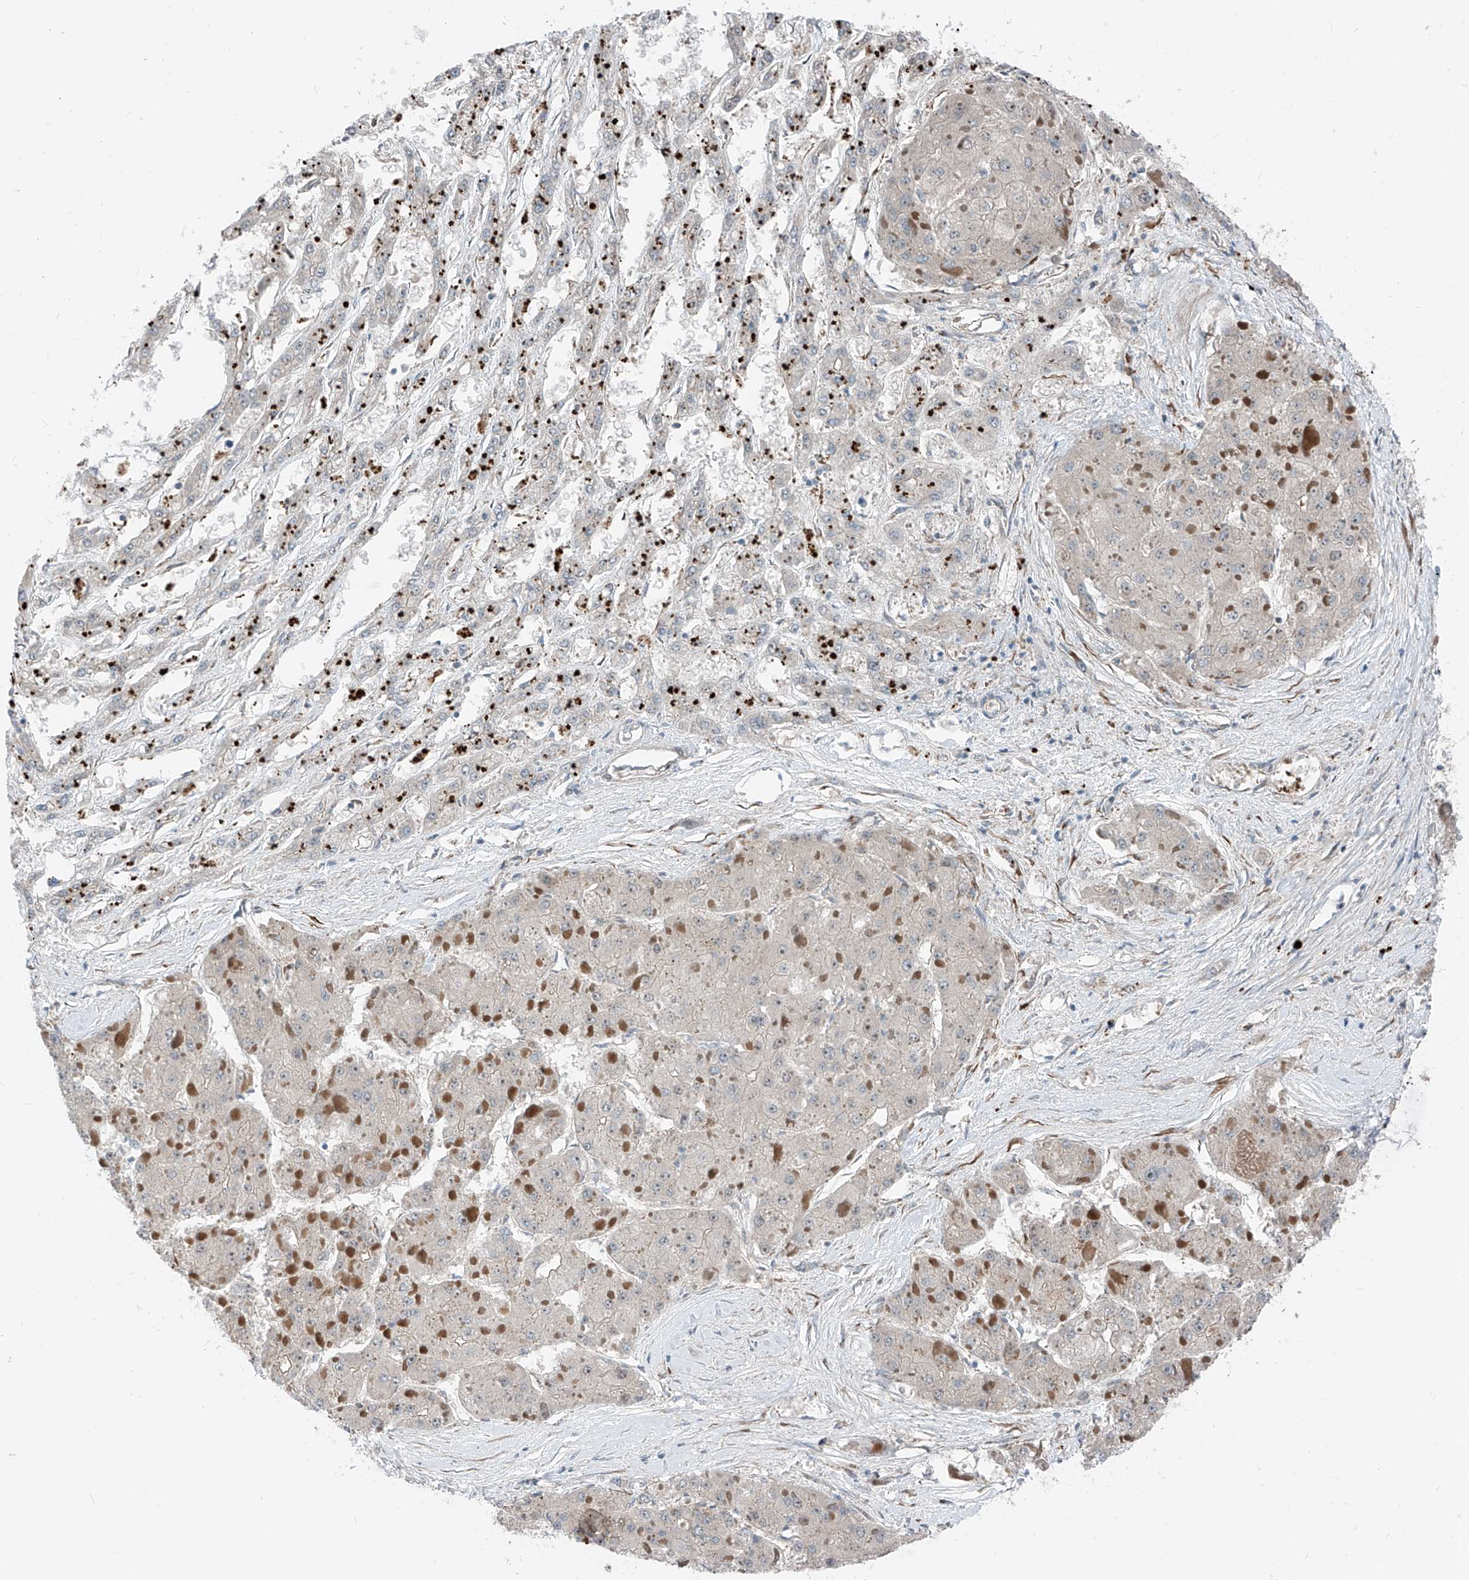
{"staining": {"intensity": "negative", "quantity": "none", "location": "none"}, "tissue": "liver cancer", "cell_type": "Tumor cells", "image_type": "cancer", "snomed": [{"axis": "morphology", "description": "Carcinoma, Hepatocellular, NOS"}, {"axis": "topography", "description": "Liver"}], "caption": "Tumor cells show no significant expression in liver cancer.", "gene": "RBP7", "patient": {"sex": "female", "age": 73}}